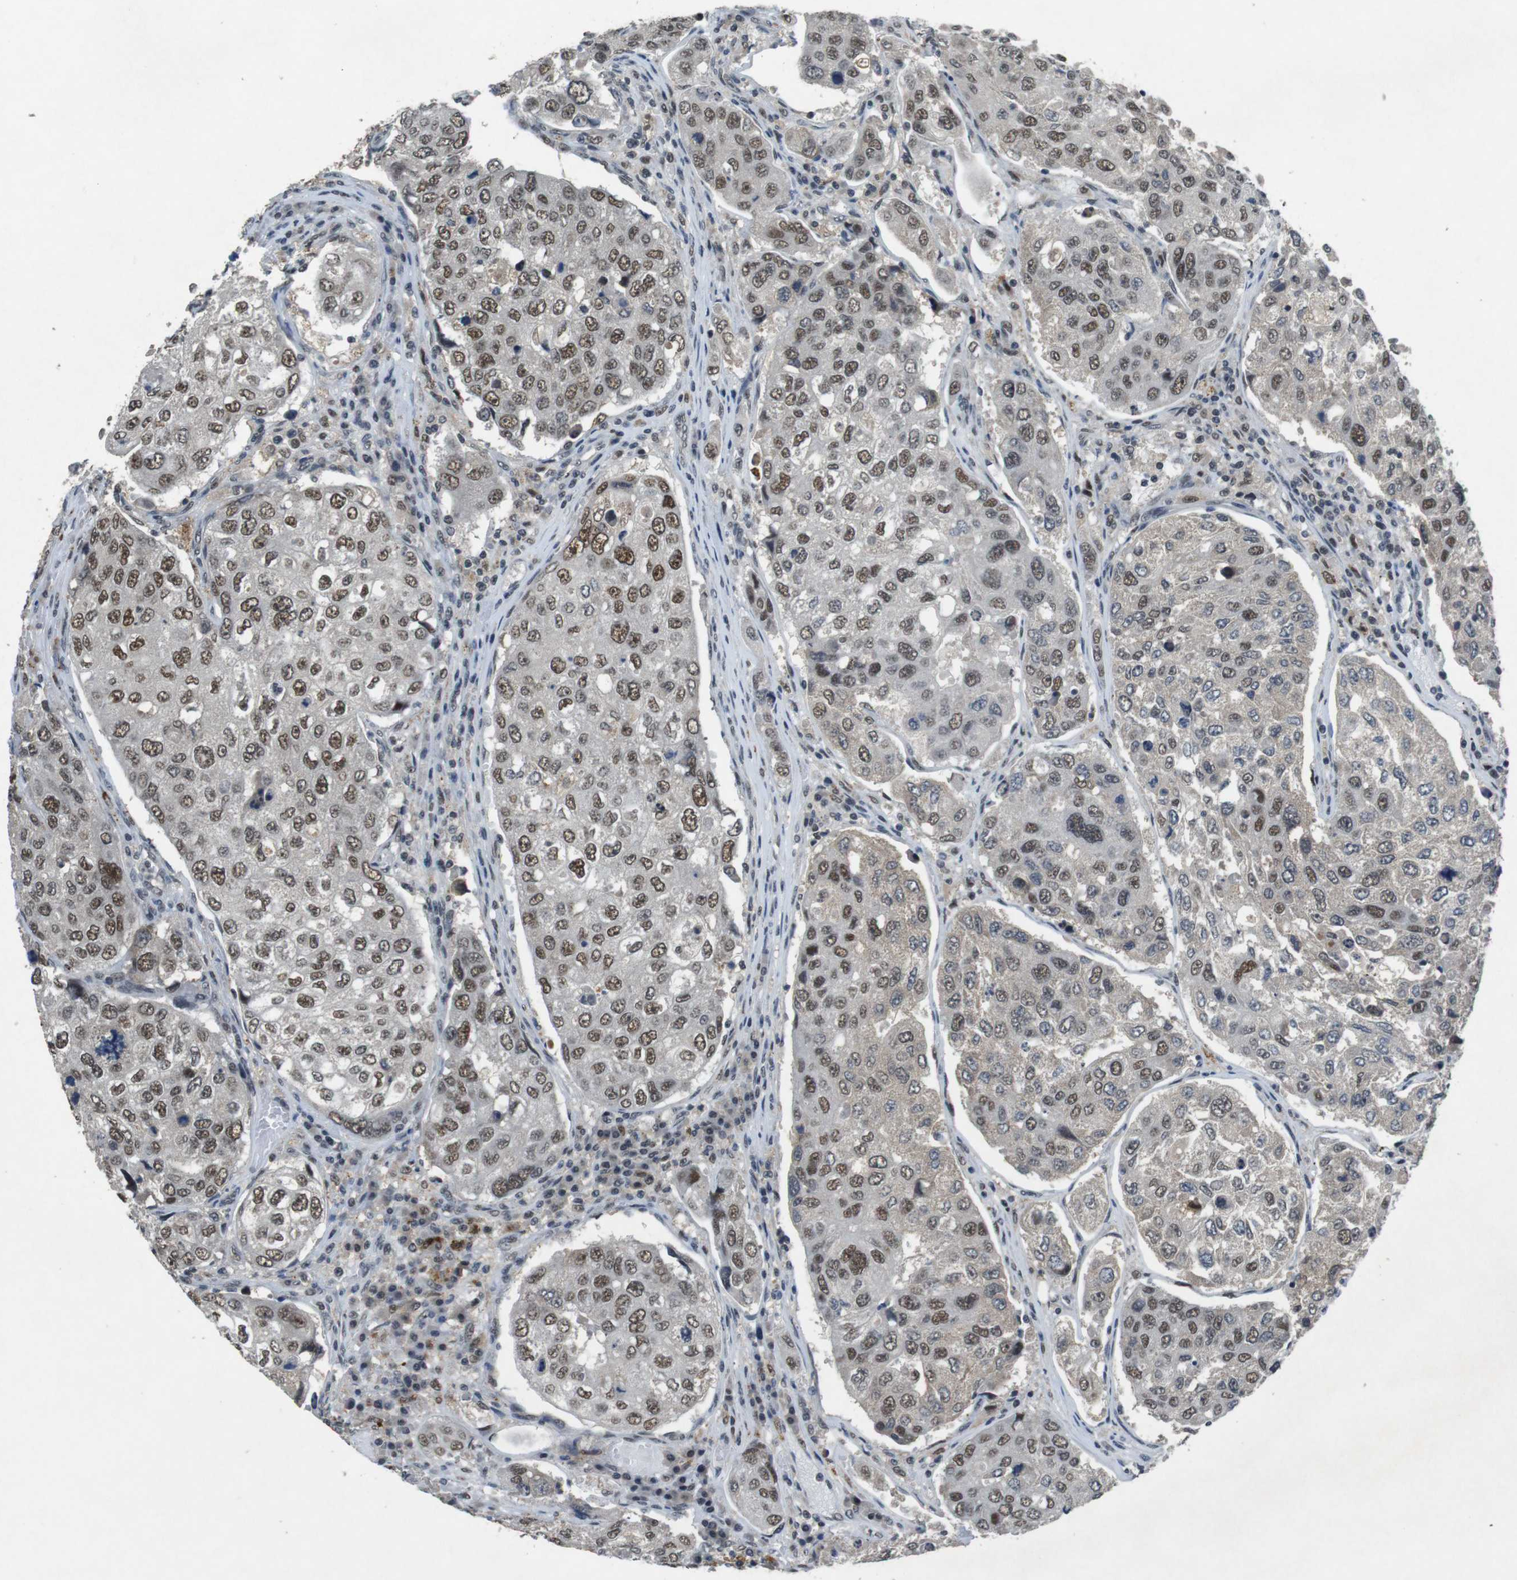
{"staining": {"intensity": "moderate", "quantity": ">75%", "location": "nuclear"}, "tissue": "urothelial cancer", "cell_type": "Tumor cells", "image_type": "cancer", "snomed": [{"axis": "morphology", "description": "Urothelial carcinoma, High grade"}, {"axis": "topography", "description": "Lymph node"}, {"axis": "topography", "description": "Urinary bladder"}], "caption": "Urothelial cancer stained with a protein marker reveals moderate staining in tumor cells.", "gene": "USP7", "patient": {"sex": "male", "age": 51}}